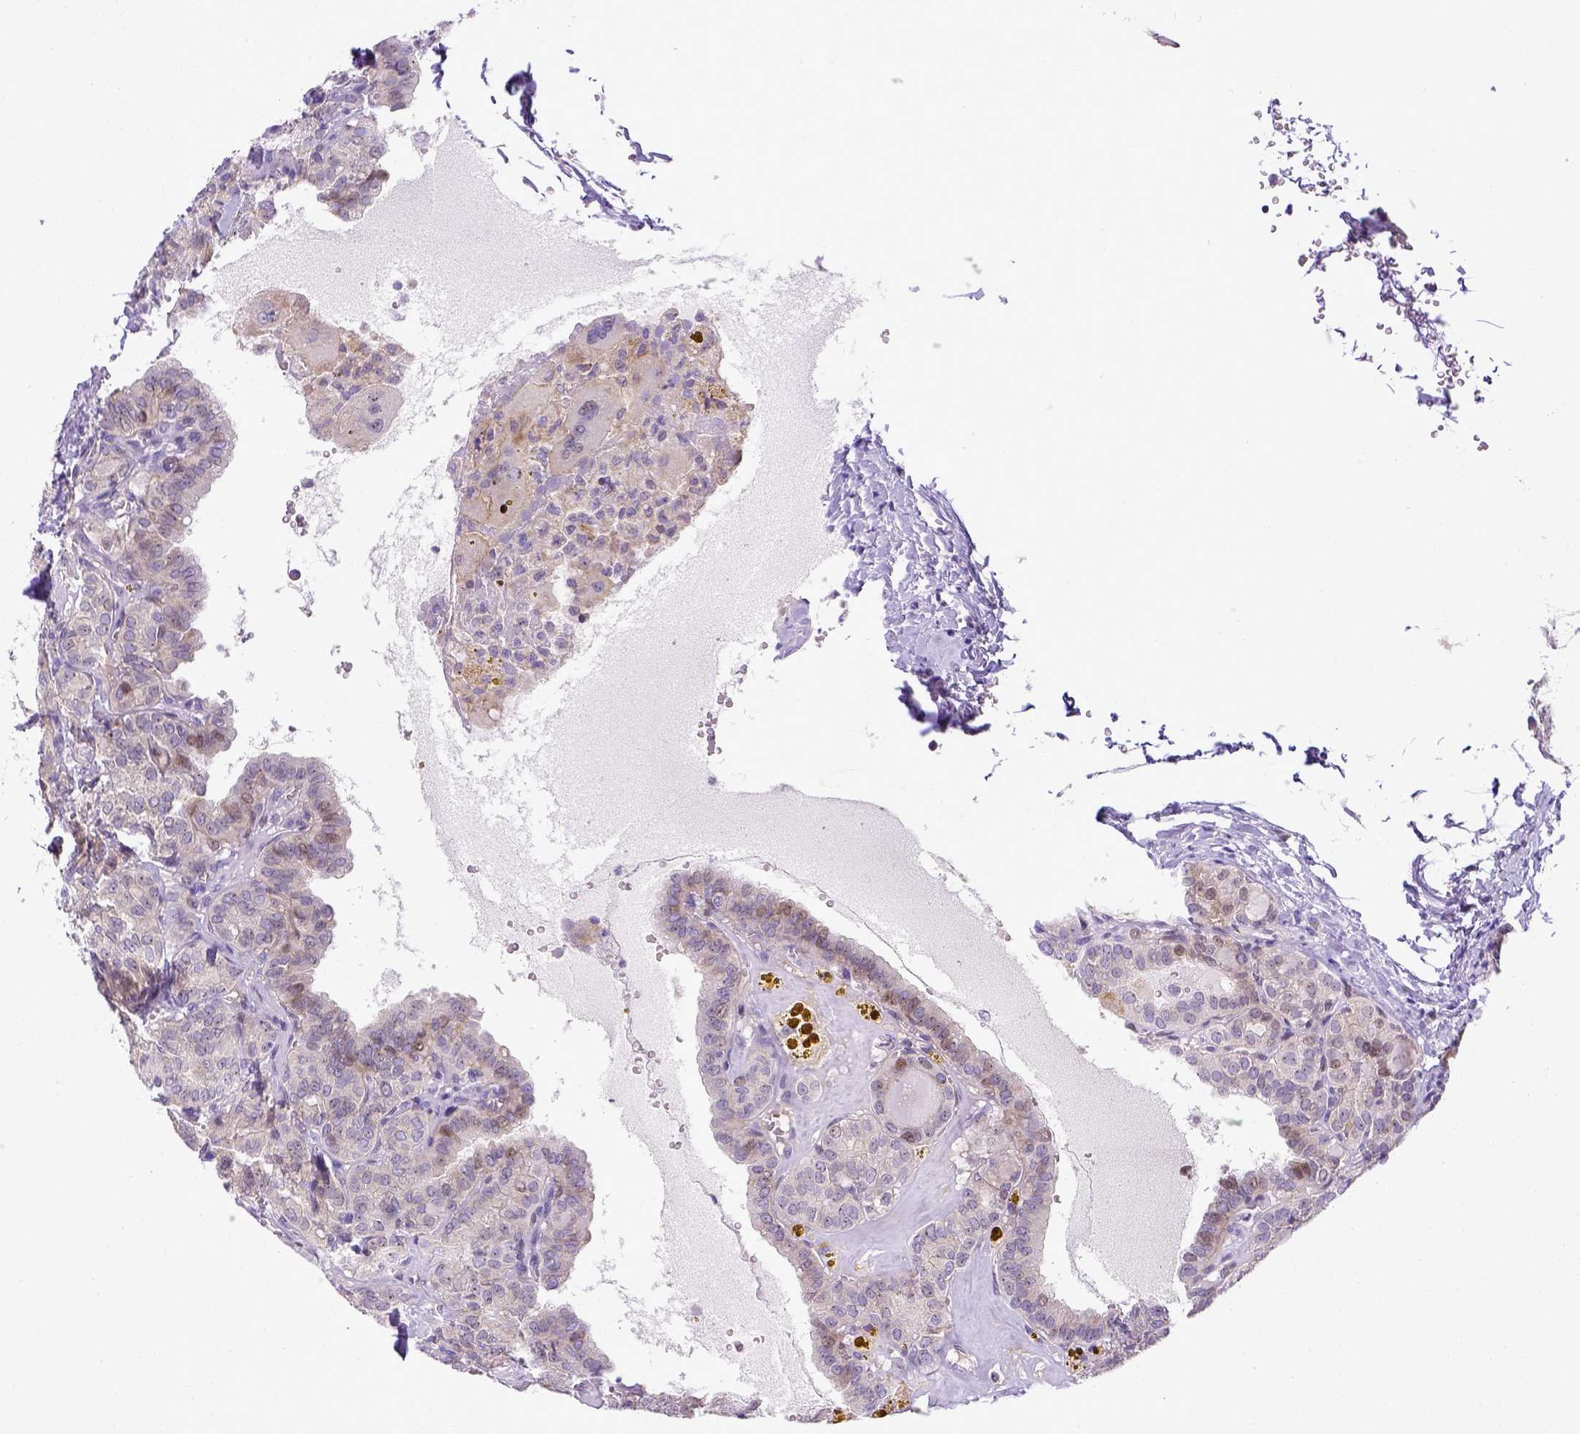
{"staining": {"intensity": "negative", "quantity": "none", "location": "none"}, "tissue": "thyroid cancer", "cell_type": "Tumor cells", "image_type": "cancer", "snomed": [{"axis": "morphology", "description": "Papillary adenocarcinoma, NOS"}, {"axis": "topography", "description": "Thyroid gland"}], "caption": "High magnification brightfield microscopy of papillary adenocarcinoma (thyroid) stained with DAB (3,3'-diaminobenzidine) (brown) and counterstained with hematoxylin (blue): tumor cells show no significant positivity.", "gene": "CD40", "patient": {"sex": "female", "age": 41}}